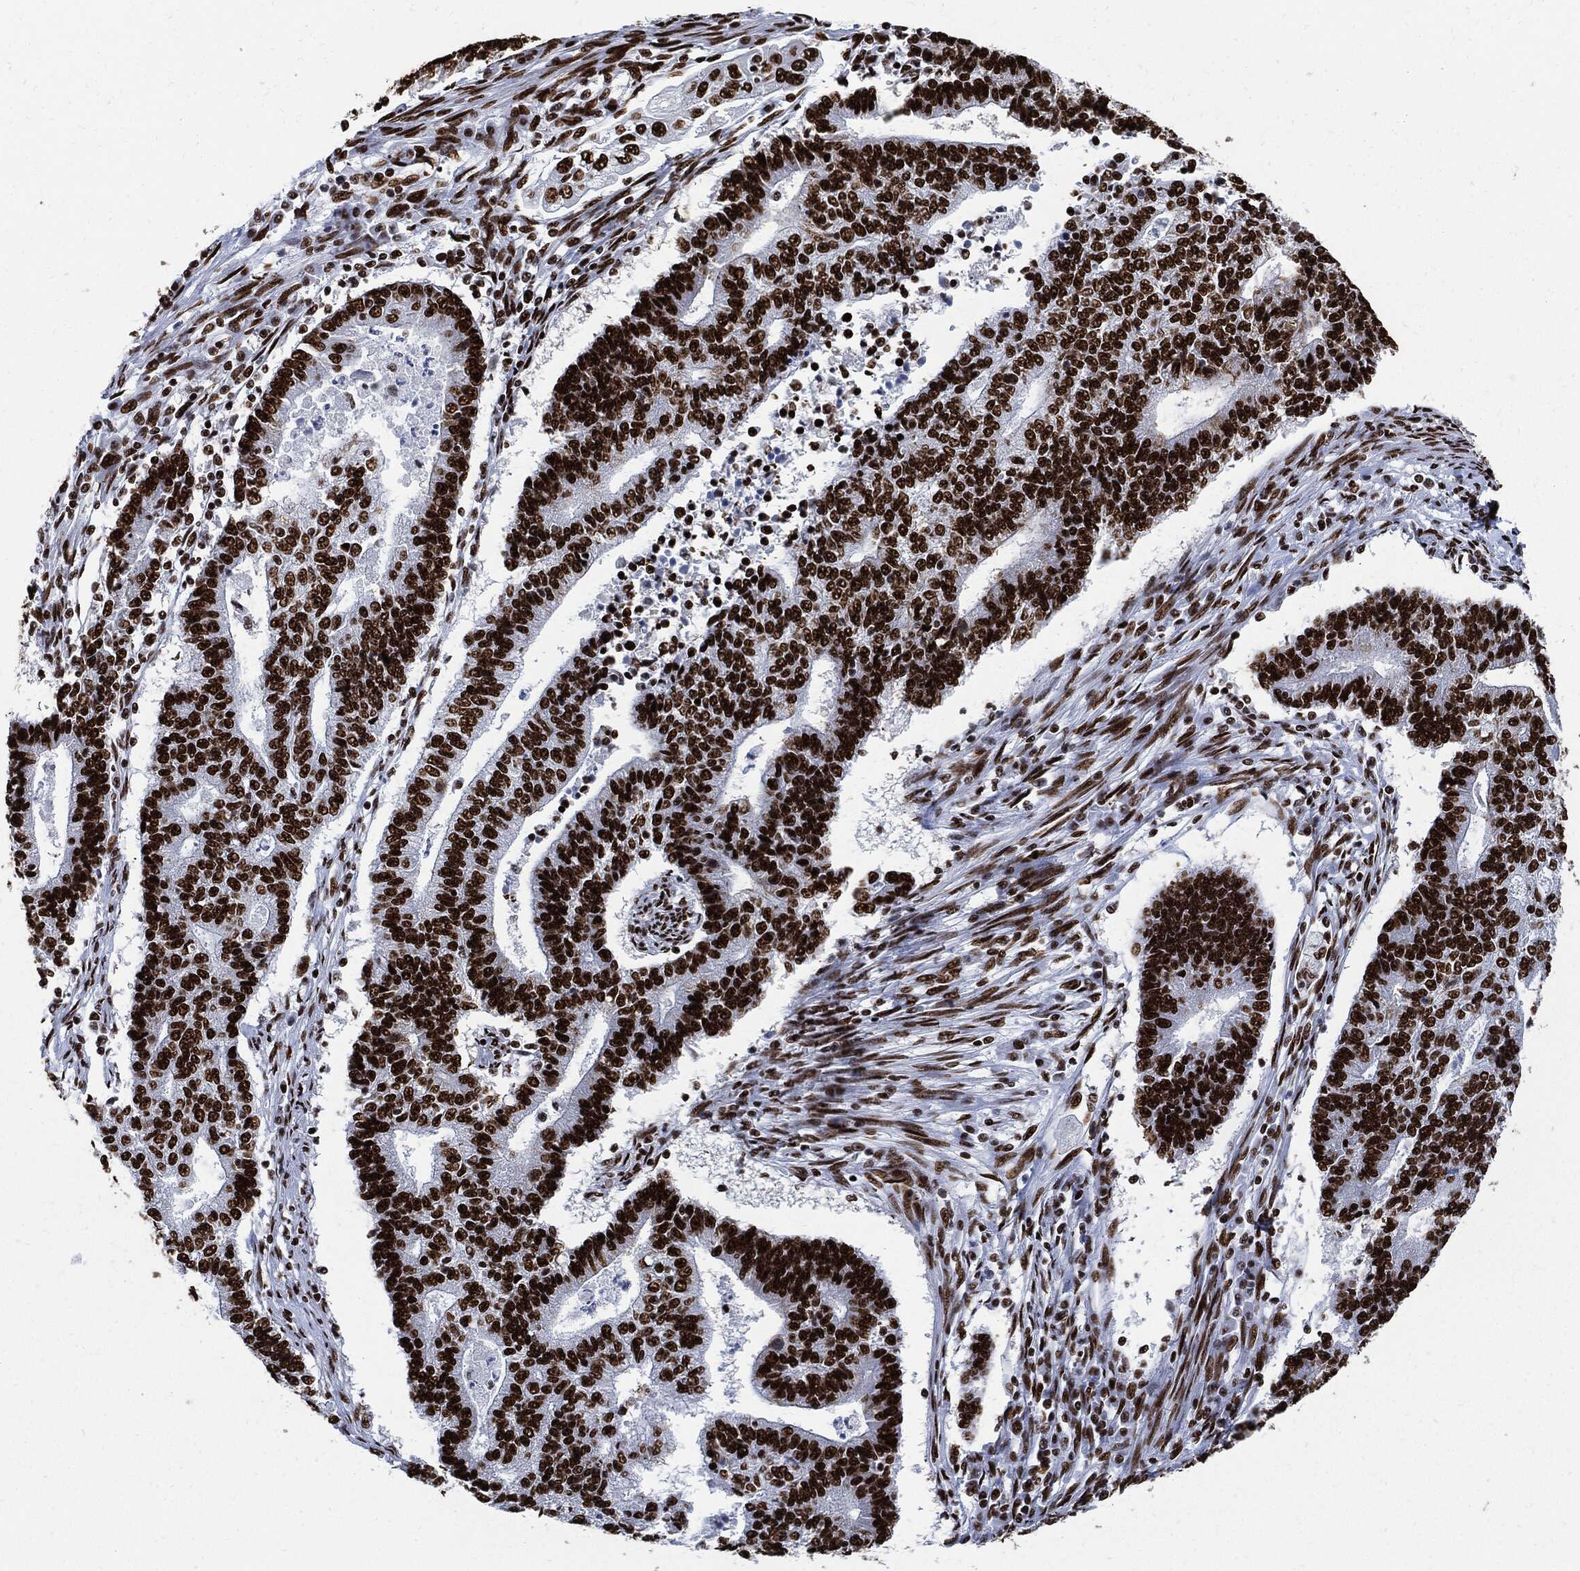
{"staining": {"intensity": "strong", "quantity": ">75%", "location": "nuclear"}, "tissue": "endometrial cancer", "cell_type": "Tumor cells", "image_type": "cancer", "snomed": [{"axis": "morphology", "description": "Adenocarcinoma, NOS"}, {"axis": "topography", "description": "Uterus"}, {"axis": "topography", "description": "Endometrium"}], "caption": "Tumor cells reveal high levels of strong nuclear staining in about >75% of cells in endometrial cancer (adenocarcinoma).", "gene": "RECQL", "patient": {"sex": "female", "age": 54}}